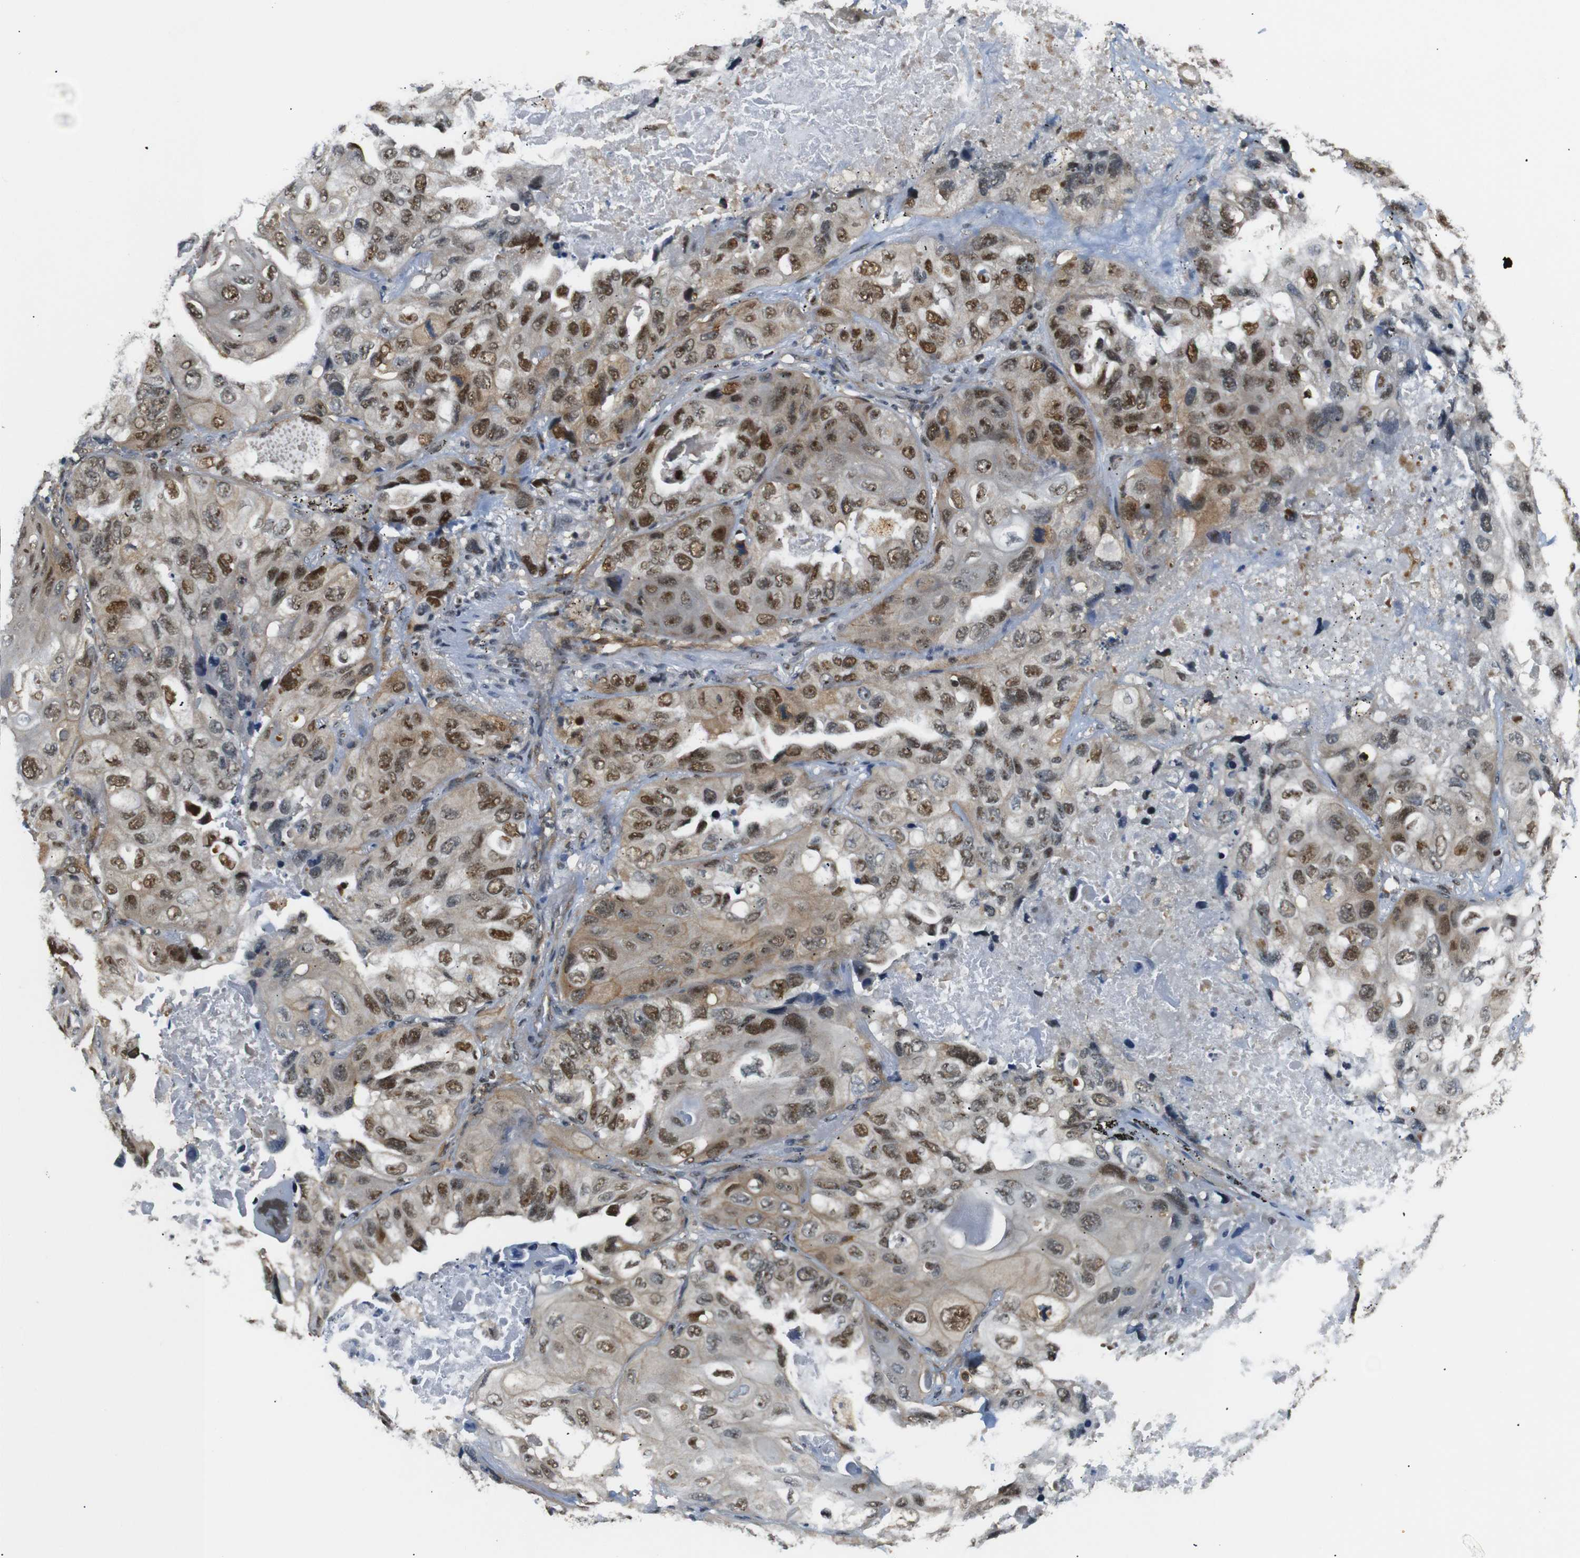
{"staining": {"intensity": "strong", "quantity": "25%-75%", "location": "cytoplasmic/membranous,nuclear"}, "tissue": "lung cancer", "cell_type": "Tumor cells", "image_type": "cancer", "snomed": [{"axis": "morphology", "description": "Squamous cell carcinoma, NOS"}, {"axis": "topography", "description": "Lung"}], "caption": "Protein expression analysis of lung squamous cell carcinoma demonstrates strong cytoplasmic/membranous and nuclear positivity in approximately 25%-75% of tumor cells. The staining is performed using DAB brown chromogen to label protein expression. The nuclei are counter-stained blue using hematoxylin.", "gene": "PARN", "patient": {"sex": "female", "age": 73}}